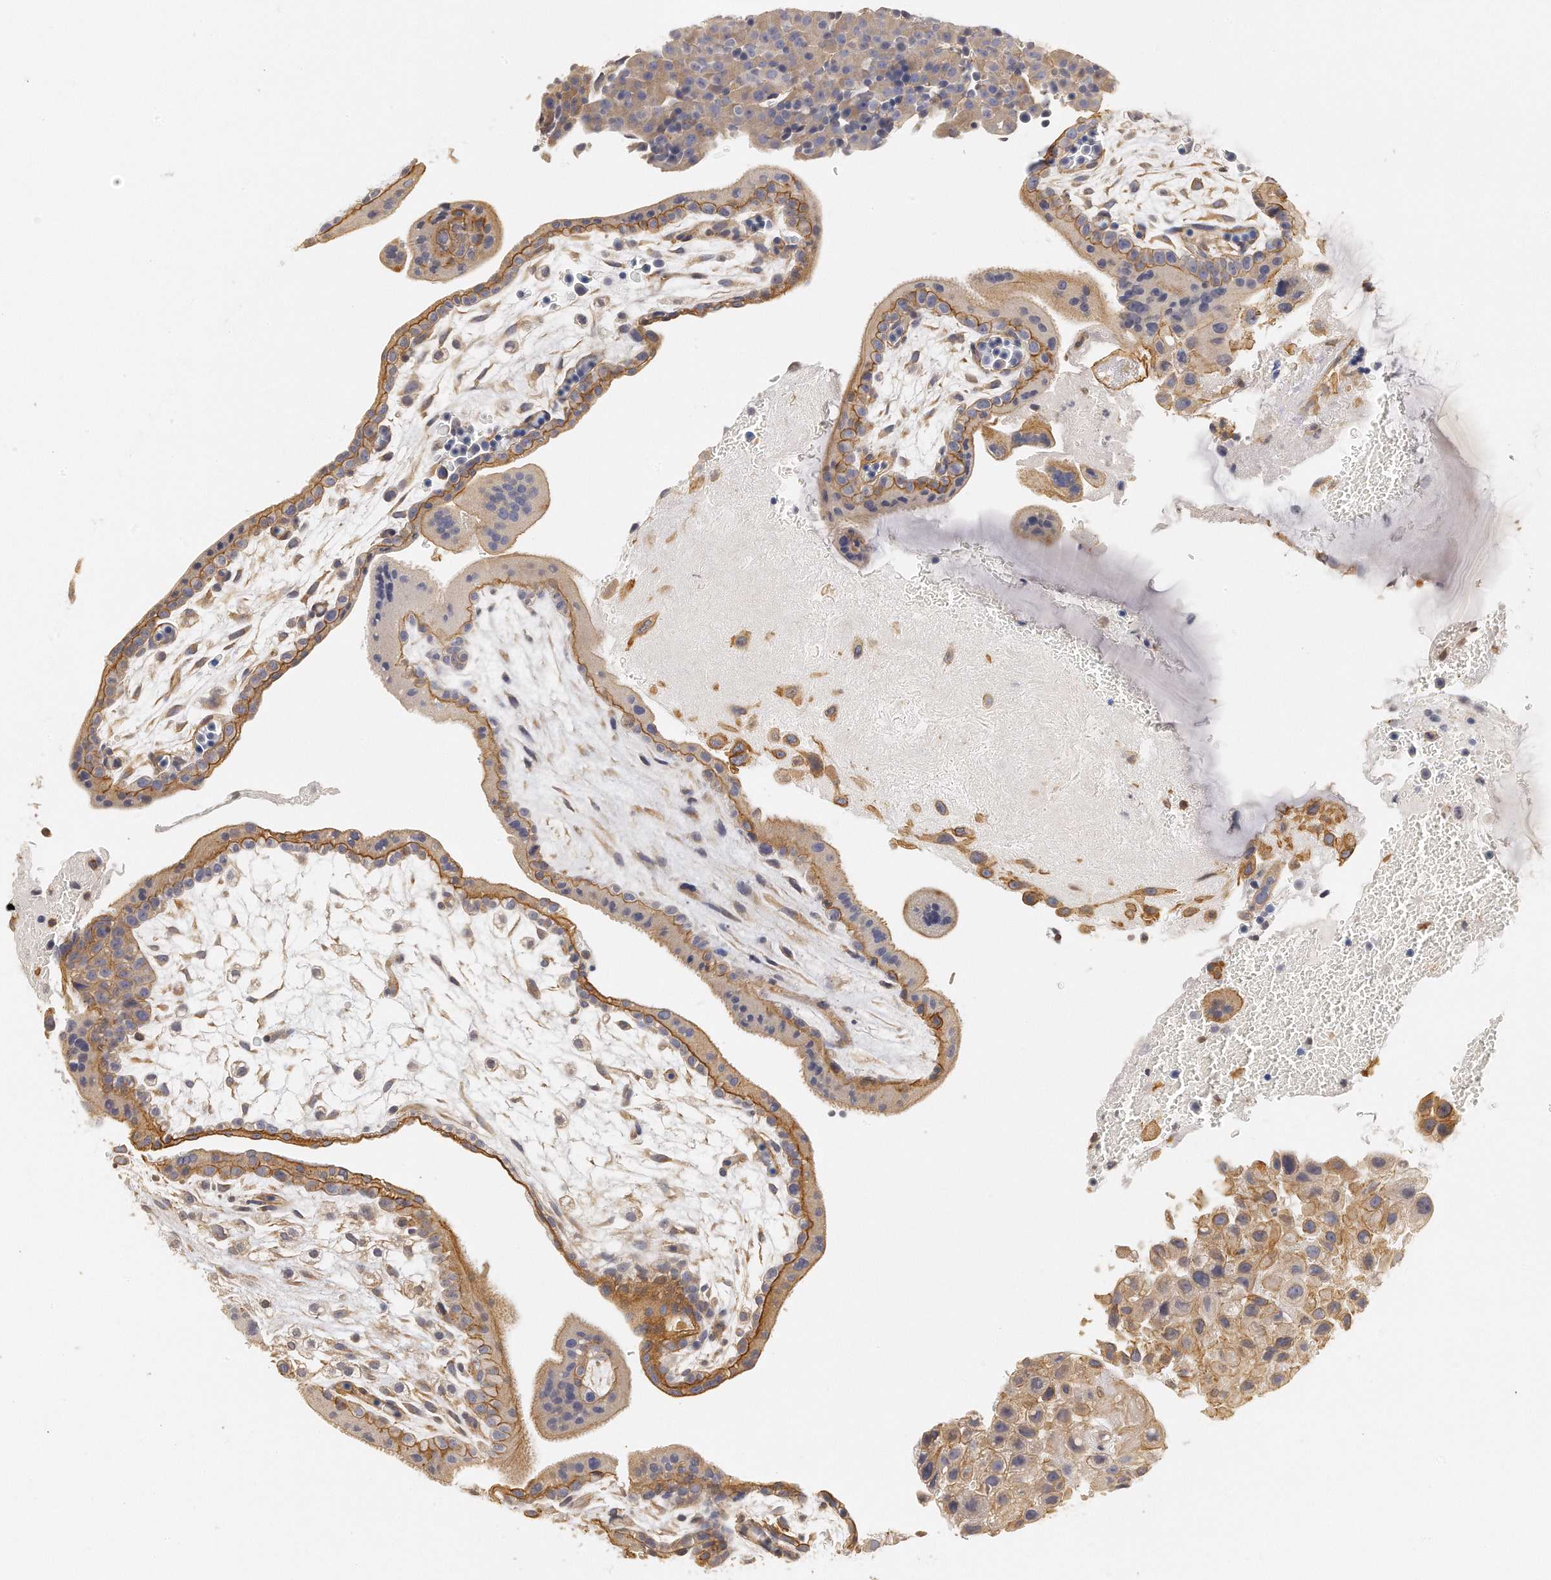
{"staining": {"intensity": "moderate", "quantity": ">75%", "location": "cytoplasmic/membranous"}, "tissue": "placenta", "cell_type": "Decidual cells", "image_type": "normal", "snomed": [{"axis": "morphology", "description": "Normal tissue, NOS"}, {"axis": "topography", "description": "Placenta"}], "caption": "About >75% of decidual cells in normal human placenta display moderate cytoplasmic/membranous protein staining as visualized by brown immunohistochemical staining.", "gene": "CHST7", "patient": {"sex": "female", "age": 35}}